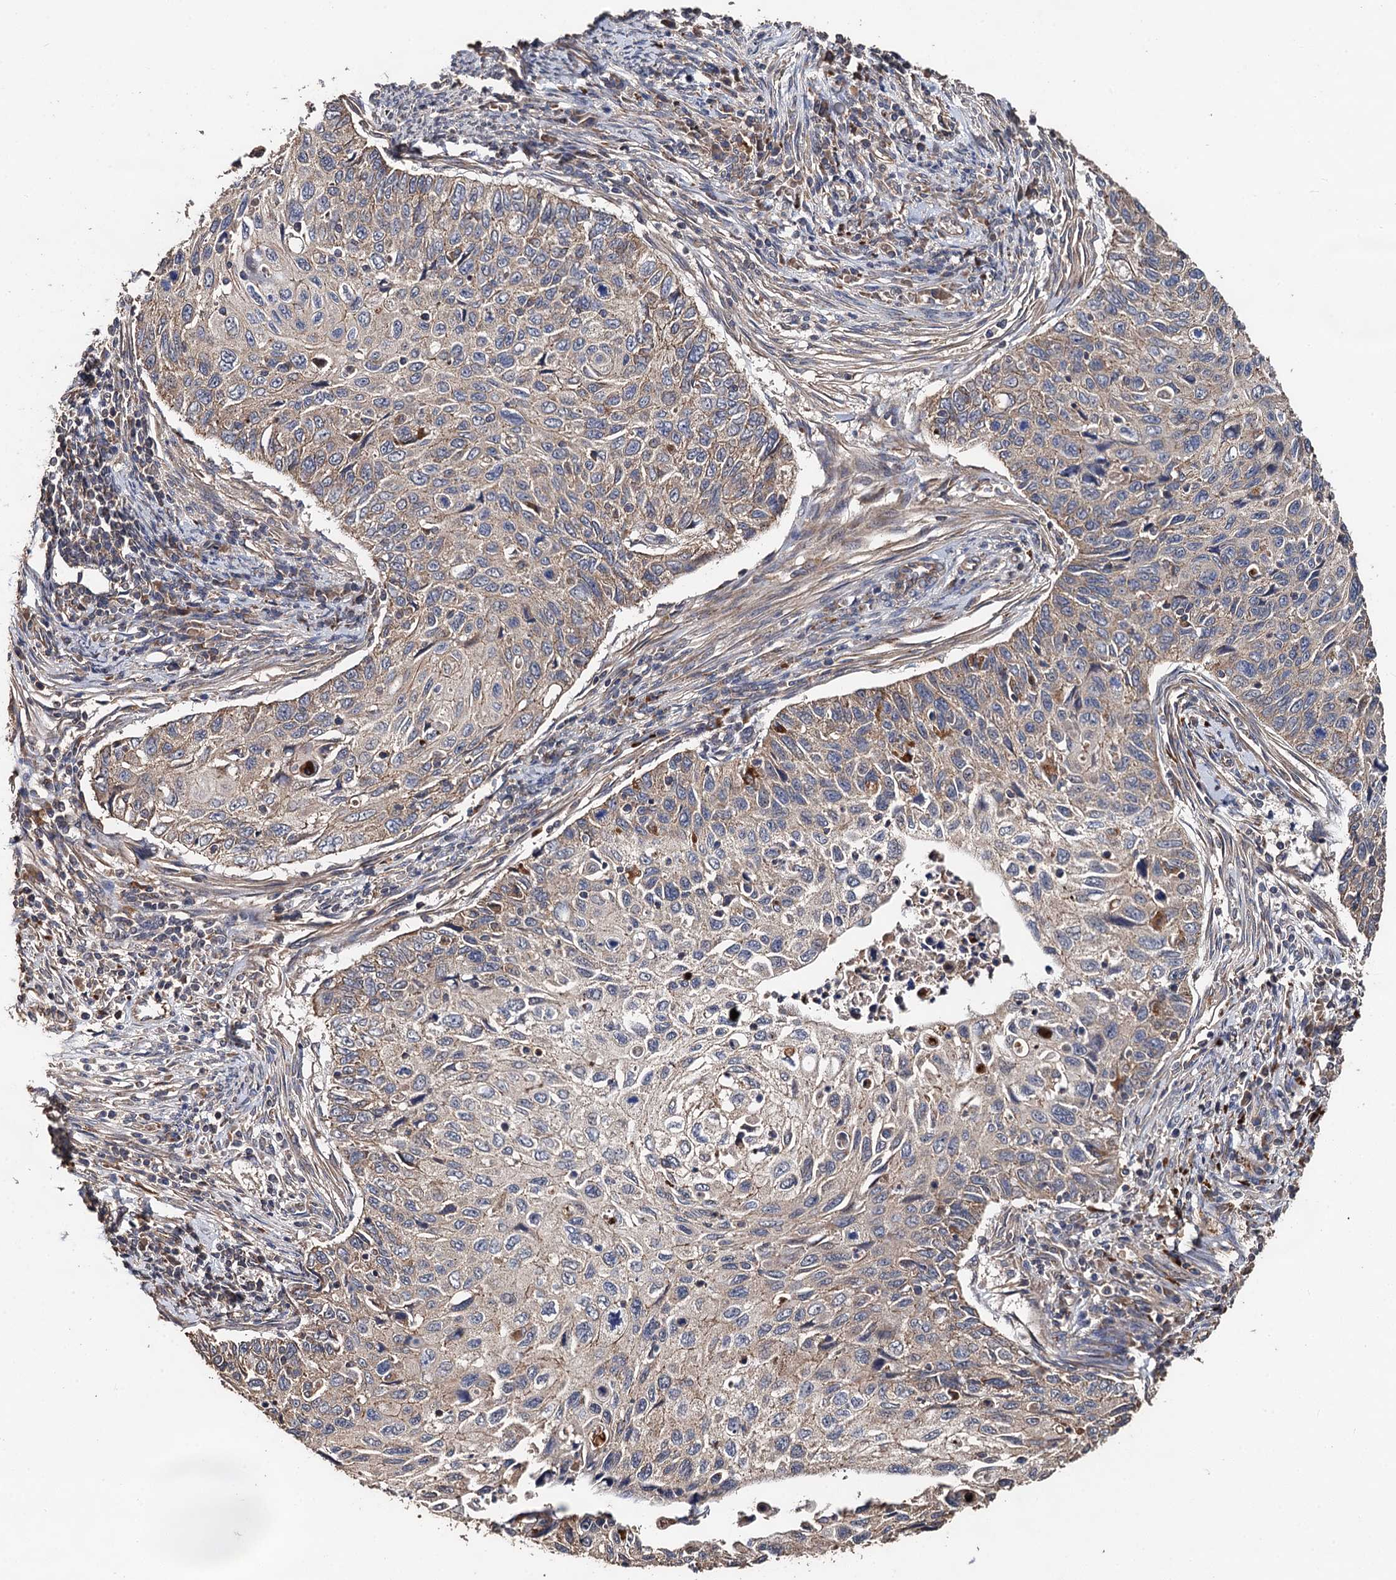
{"staining": {"intensity": "weak", "quantity": ">75%", "location": "cytoplasmic/membranous"}, "tissue": "cervical cancer", "cell_type": "Tumor cells", "image_type": "cancer", "snomed": [{"axis": "morphology", "description": "Squamous cell carcinoma, NOS"}, {"axis": "topography", "description": "Cervix"}], "caption": "Immunohistochemical staining of squamous cell carcinoma (cervical) exhibits weak cytoplasmic/membranous protein positivity in about >75% of tumor cells. (DAB IHC, brown staining for protein, blue staining for nuclei).", "gene": "PPTC7", "patient": {"sex": "female", "age": 70}}